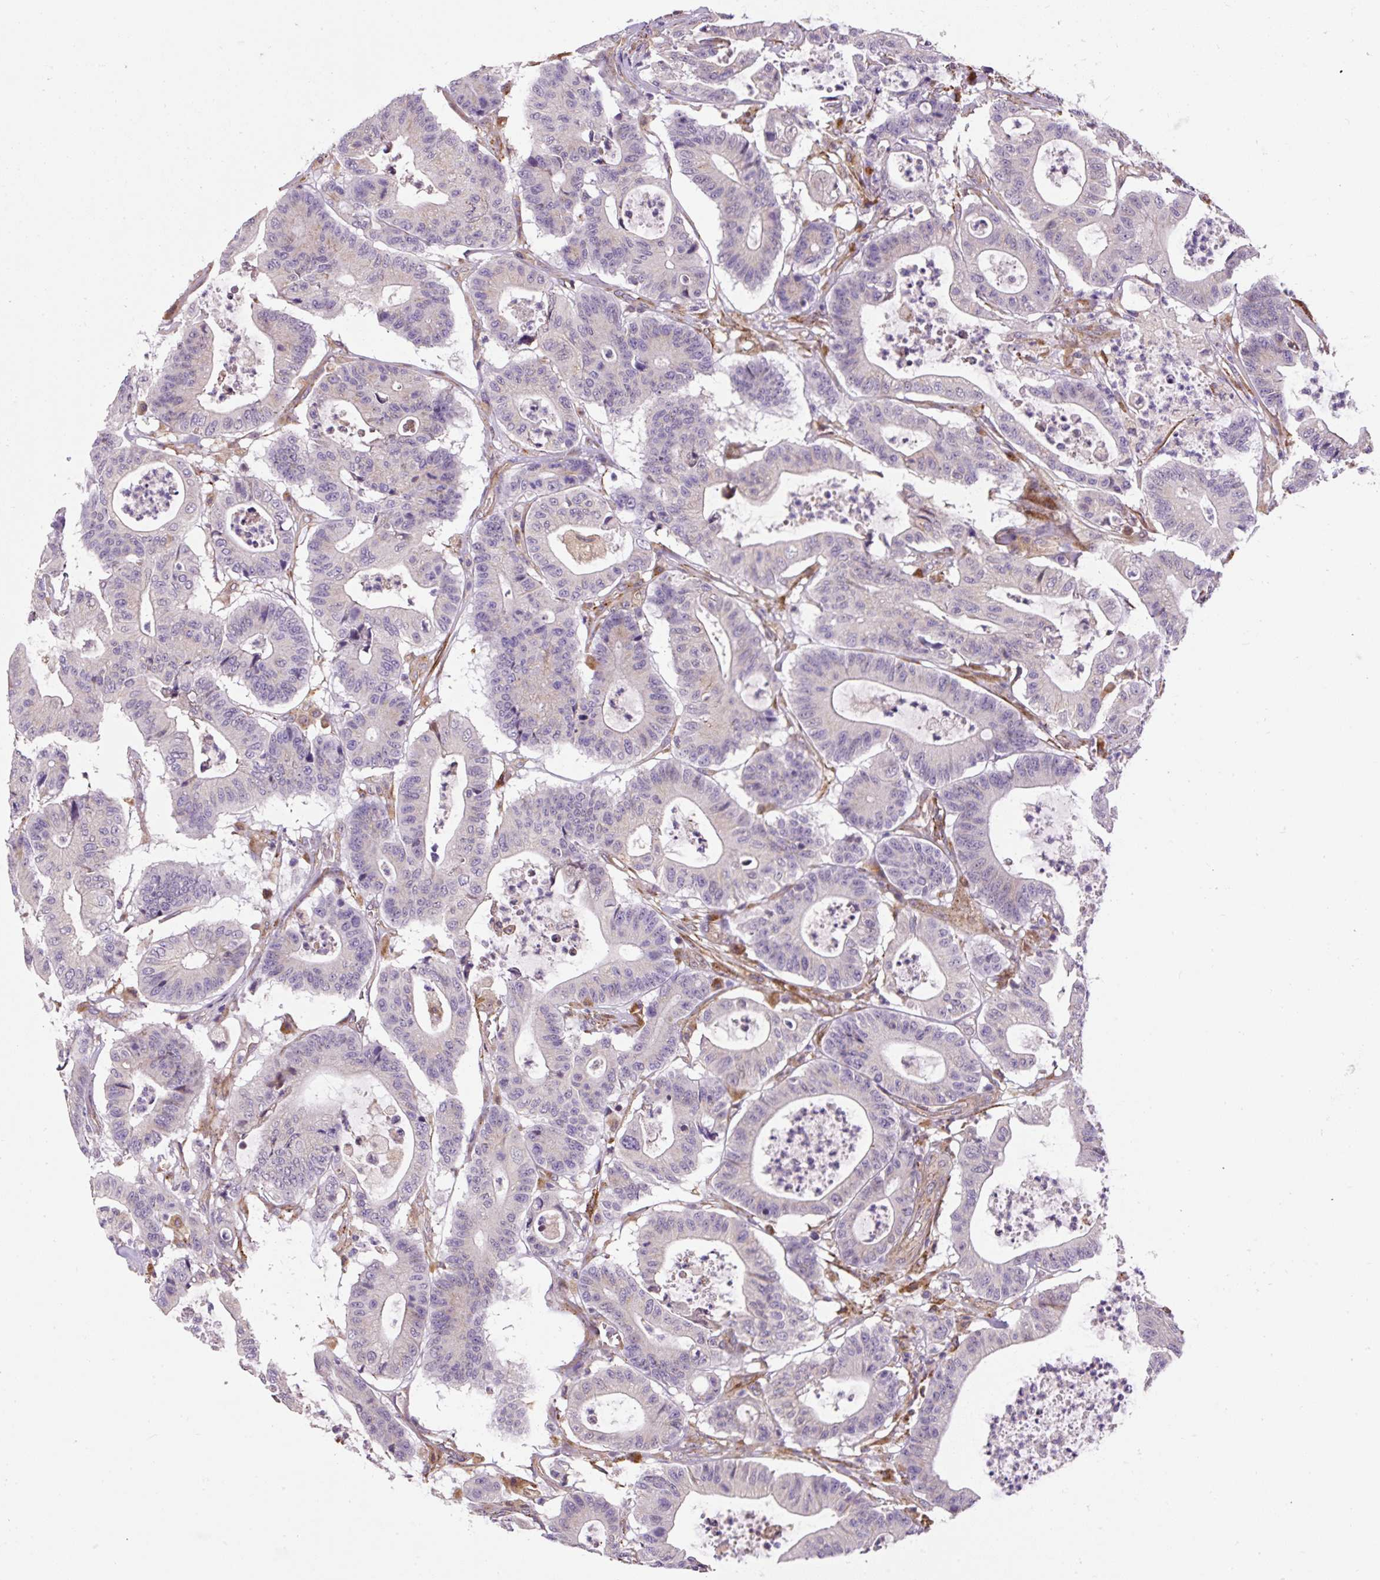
{"staining": {"intensity": "moderate", "quantity": "<25%", "location": "cytoplasmic/membranous"}, "tissue": "colorectal cancer", "cell_type": "Tumor cells", "image_type": "cancer", "snomed": [{"axis": "morphology", "description": "Adenocarcinoma, NOS"}, {"axis": "topography", "description": "Colon"}], "caption": "Protein analysis of colorectal adenocarcinoma tissue shows moderate cytoplasmic/membranous expression in approximately <25% of tumor cells.", "gene": "RNF170", "patient": {"sex": "female", "age": 84}}